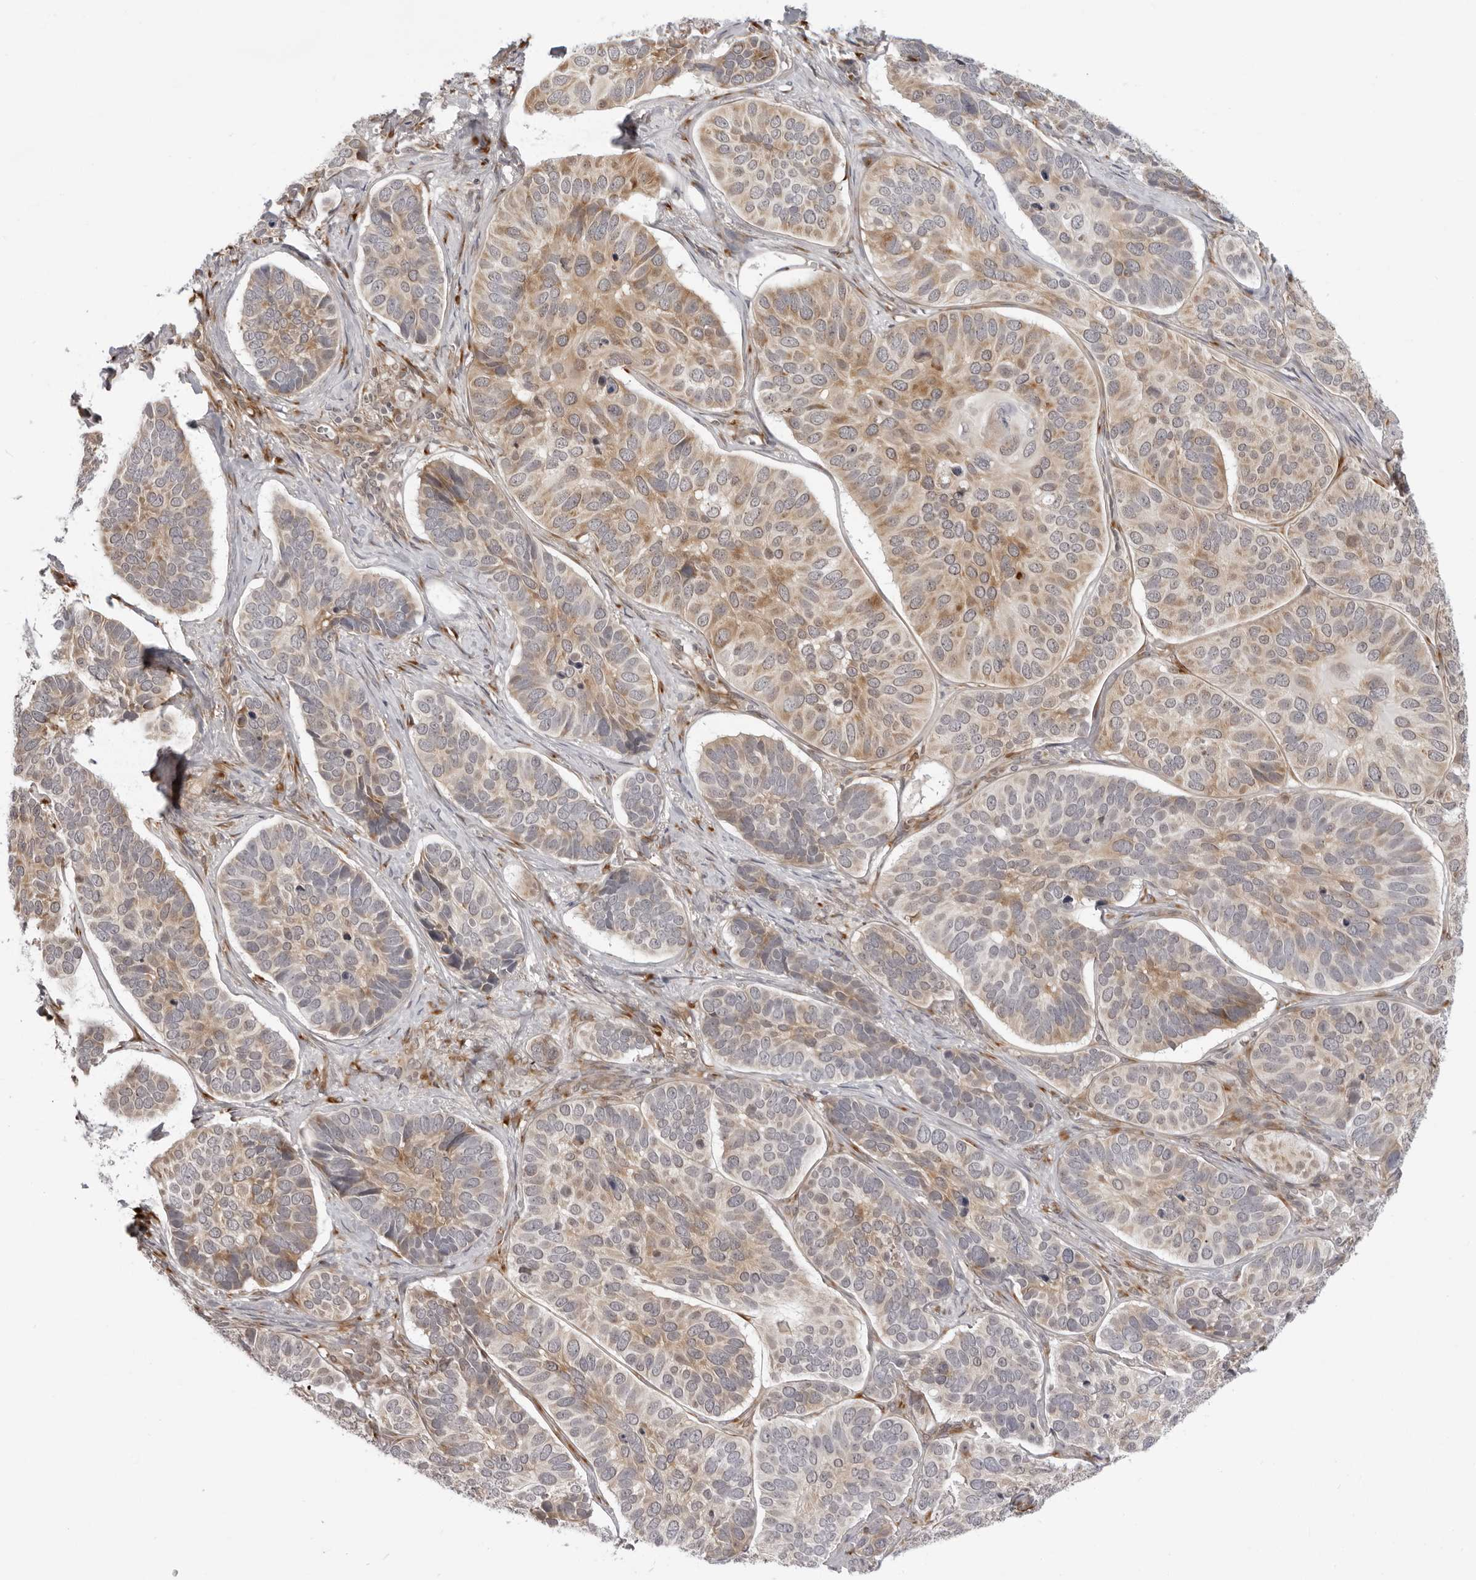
{"staining": {"intensity": "moderate", "quantity": "25%-75%", "location": "cytoplasmic/membranous"}, "tissue": "skin cancer", "cell_type": "Tumor cells", "image_type": "cancer", "snomed": [{"axis": "morphology", "description": "Basal cell carcinoma"}, {"axis": "topography", "description": "Skin"}], "caption": "Immunohistochemistry (IHC) image of neoplastic tissue: skin cancer (basal cell carcinoma) stained using immunohistochemistry exhibits medium levels of moderate protein expression localized specifically in the cytoplasmic/membranous of tumor cells, appearing as a cytoplasmic/membranous brown color.", "gene": "SRGAP2", "patient": {"sex": "male", "age": 62}}